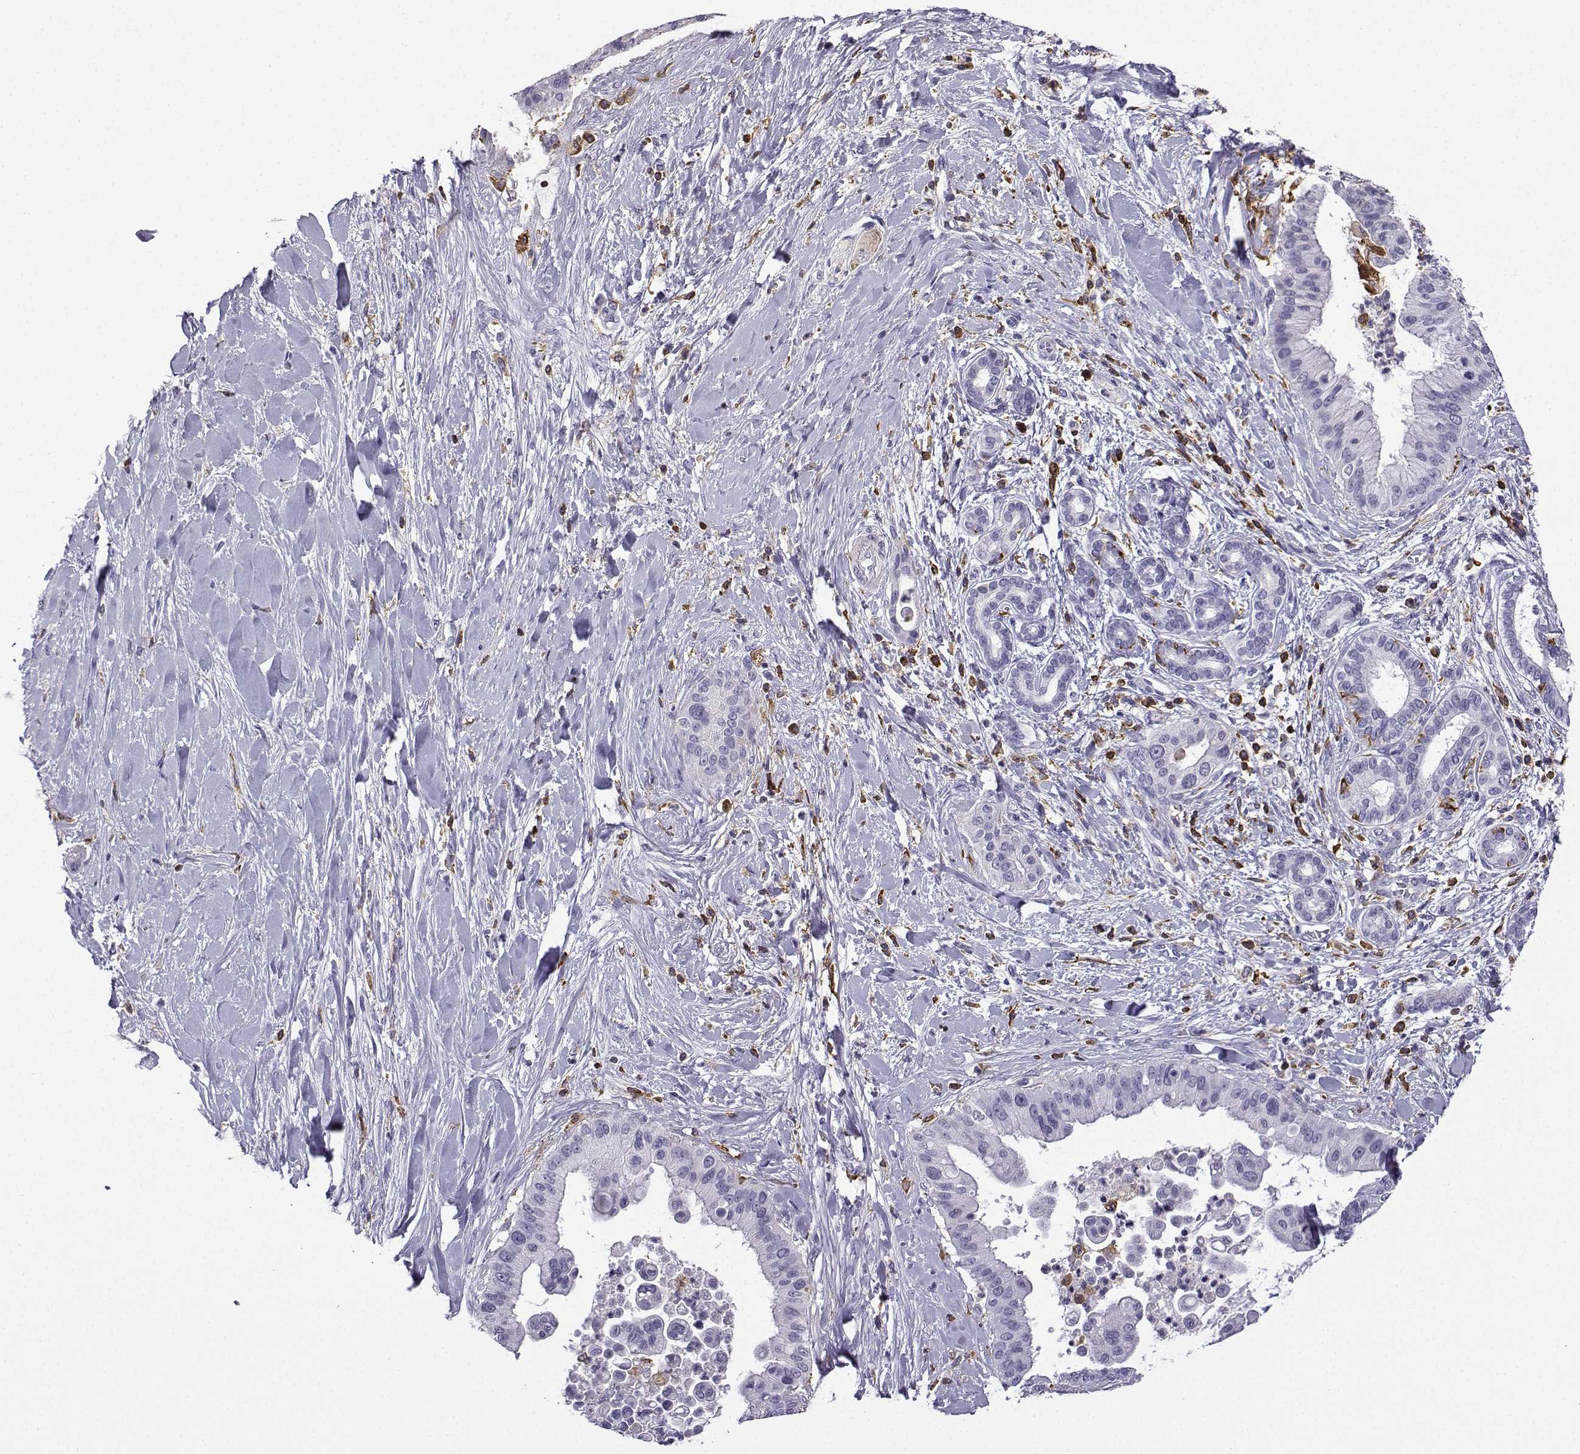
{"staining": {"intensity": "negative", "quantity": "none", "location": "none"}, "tissue": "liver cancer", "cell_type": "Tumor cells", "image_type": "cancer", "snomed": [{"axis": "morphology", "description": "Cholangiocarcinoma"}, {"axis": "topography", "description": "Liver"}], "caption": "The immunohistochemistry micrograph has no significant staining in tumor cells of liver cancer tissue.", "gene": "DOCK10", "patient": {"sex": "female", "age": 54}}